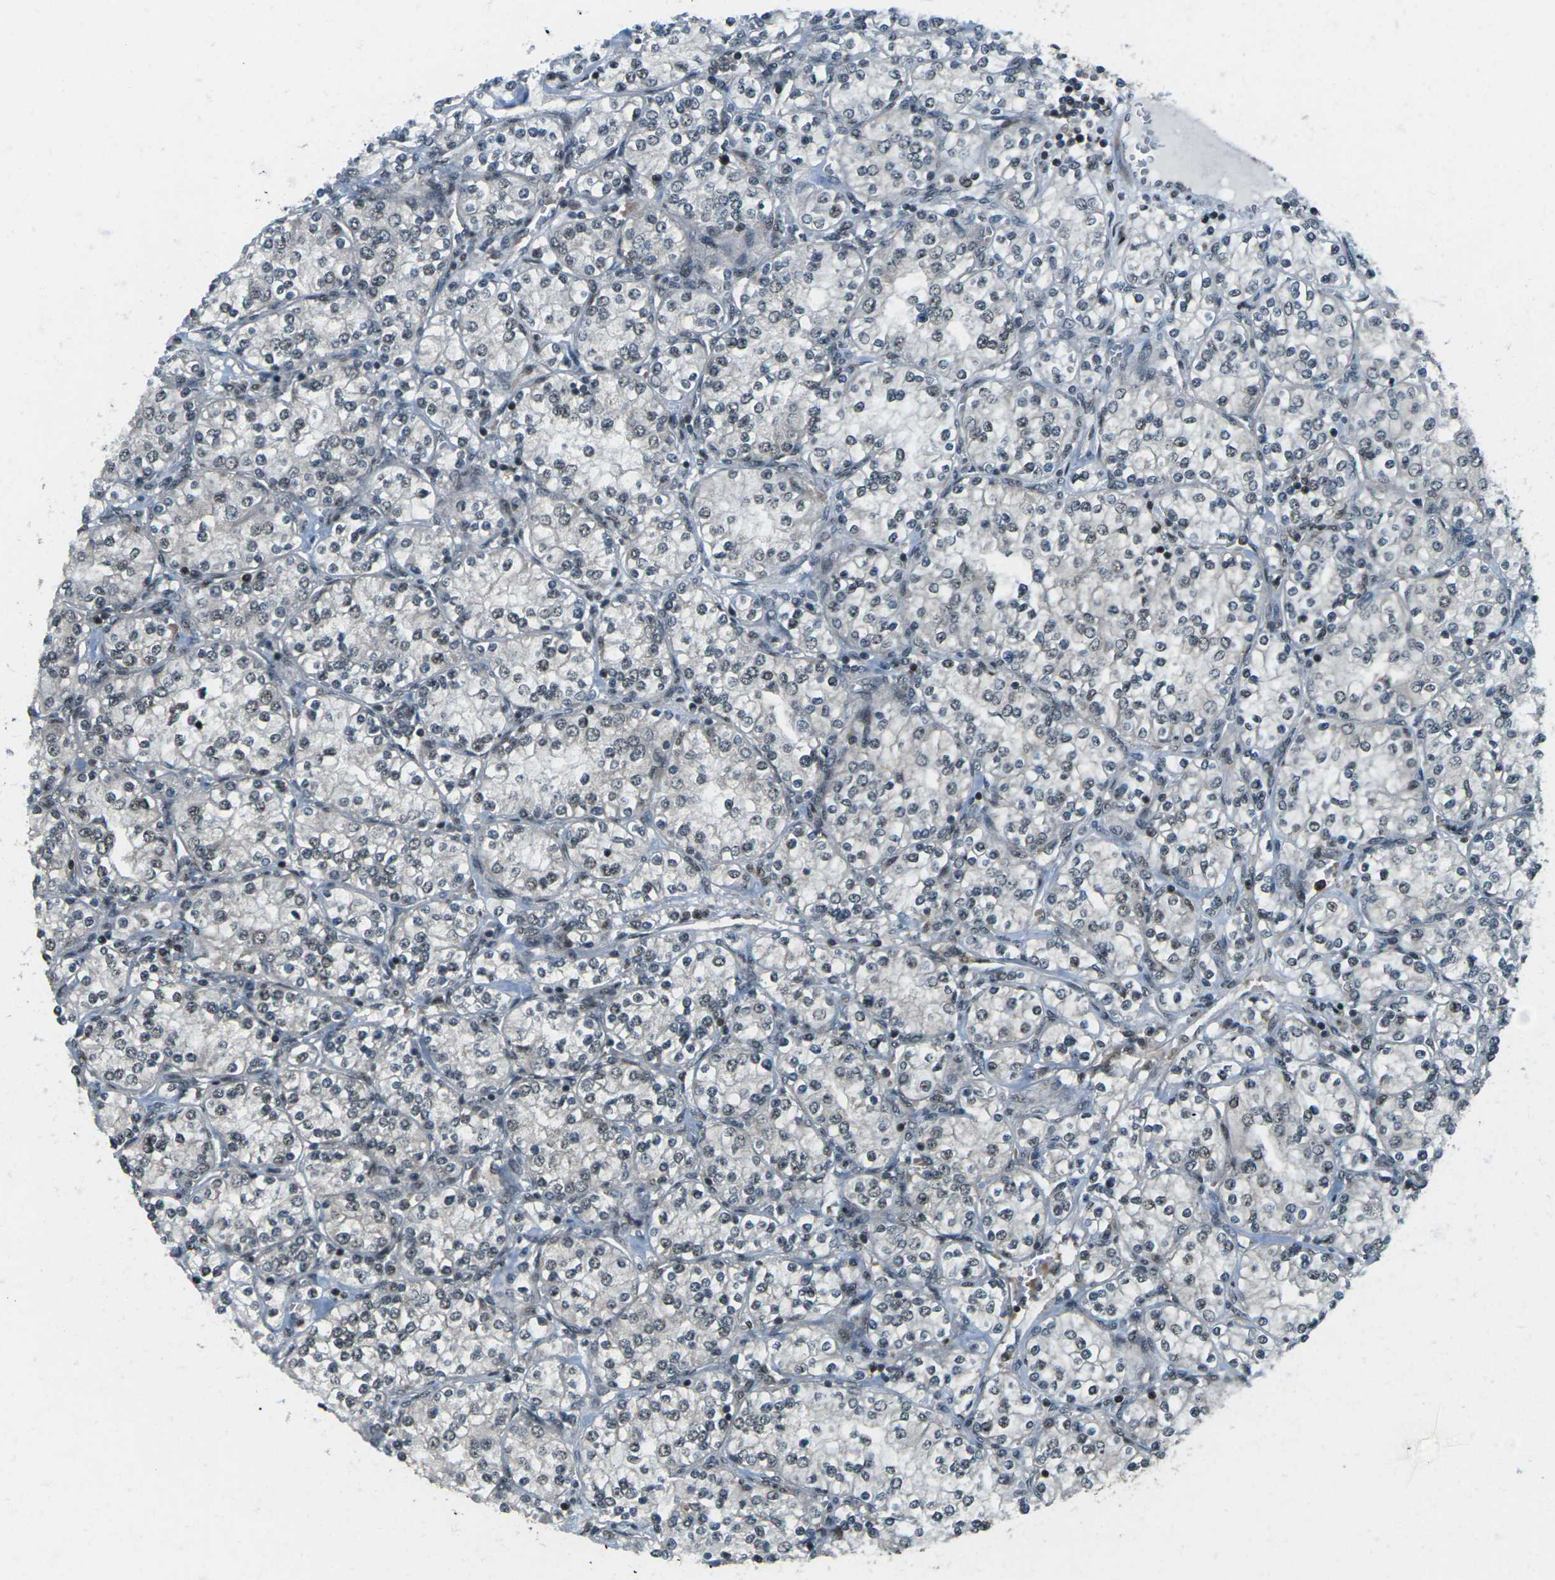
{"staining": {"intensity": "moderate", "quantity": "25%-75%", "location": "nuclear"}, "tissue": "renal cancer", "cell_type": "Tumor cells", "image_type": "cancer", "snomed": [{"axis": "morphology", "description": "Adenocarcinoma, NOS"}, {"axis": "topography", "description": "Kidney"}], "caption": "Protein expression analysis of adenocarcinoma (renal) demonstrates moderate nuclear positivity in about 25%-75% of tumor cells.", "gene": "UBE2S", "patient": {"sex": "male", "age": 77}}